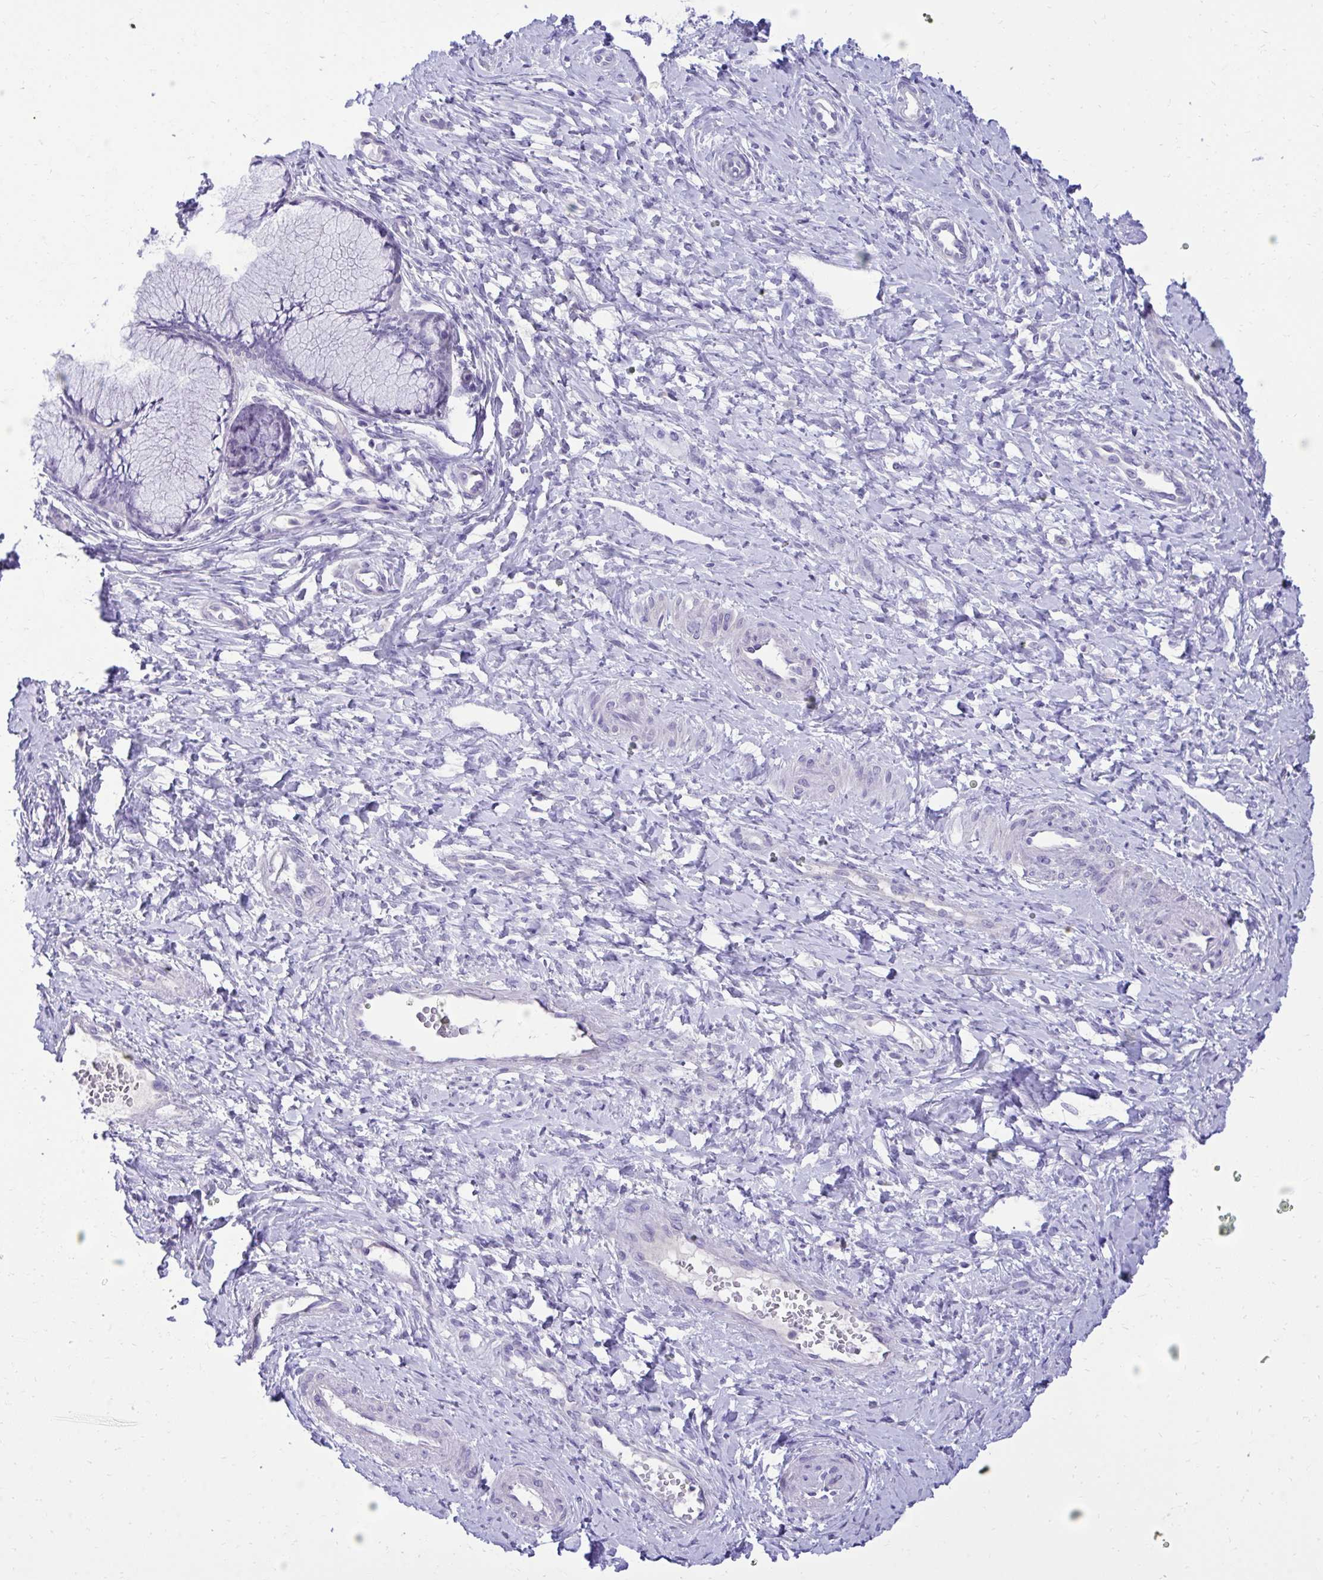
{"staining": {"intensity": "negative", "quantity": "none", "location": "none"}, "tissue": "cervix", "cell_type": "Glandular cells", "image_type": "normal", "snomed": [{"axis": "morphology", "description": "Normal tissue, NOS"}, {"axis": "topography", "description": "Cervix"}], "caption": "DAB immunohistochemical staining of unremarkable cervix displays no significant expression in glandular cells. Nuclei are stained in blue.", "gene": "TMCO5A", "patient": {"sex": "female", "age": 37}}